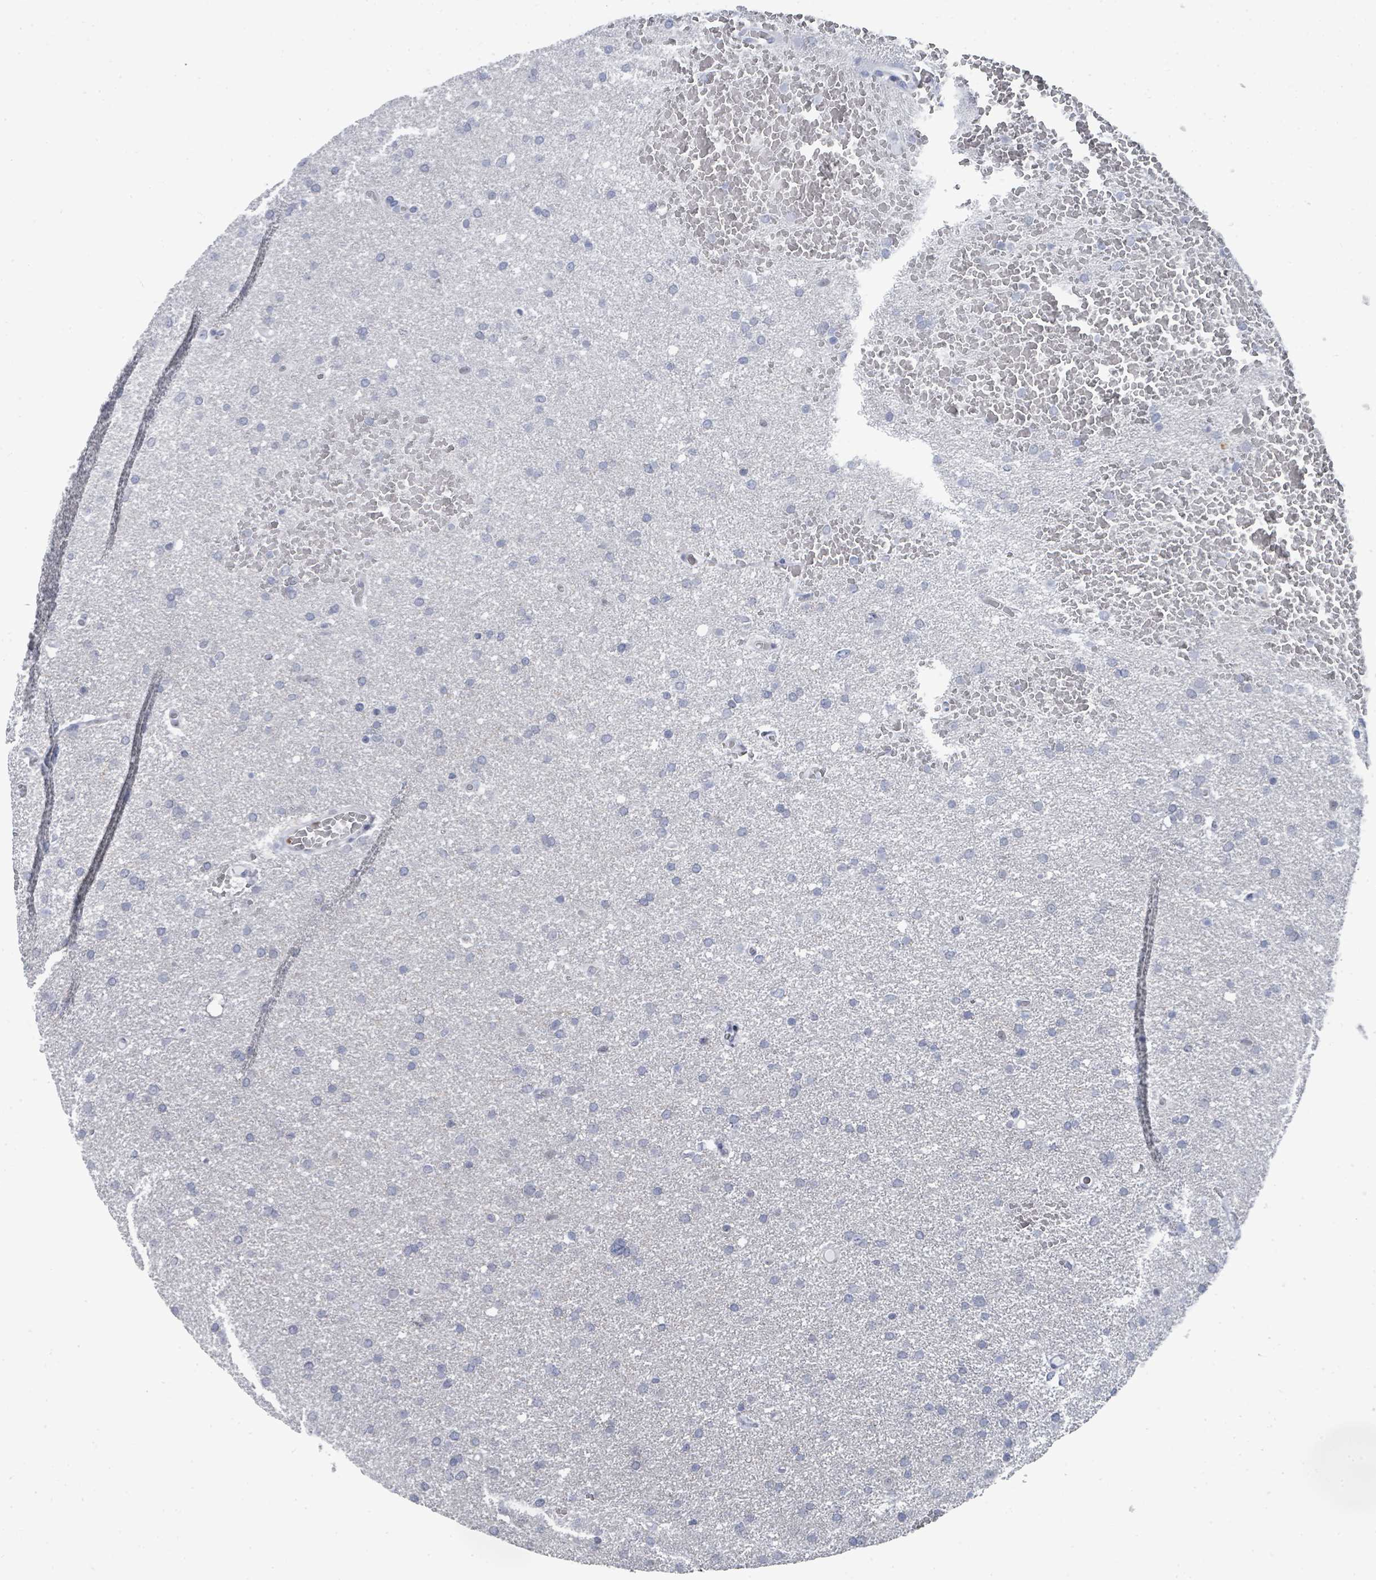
{"staining": {"intensity": "negative", "quantity": "none", "location": "none"}, "tissue": "glioma", "cell_type": "Tumor cells", "image_type": "cancer", "snomed": [{"axis": "morphology", "description": "Glioma, malignant, High grade"}, {"axis": "topography", "description": "Cerebral cortex"}], "caption": "DAB (3,3'-diaminobenzidine) immunohistochemical staining of glioma displays no significant expression in tumor cells.", "gene": "CT45A5", "patient": {"sex": "female", "age": 36}}